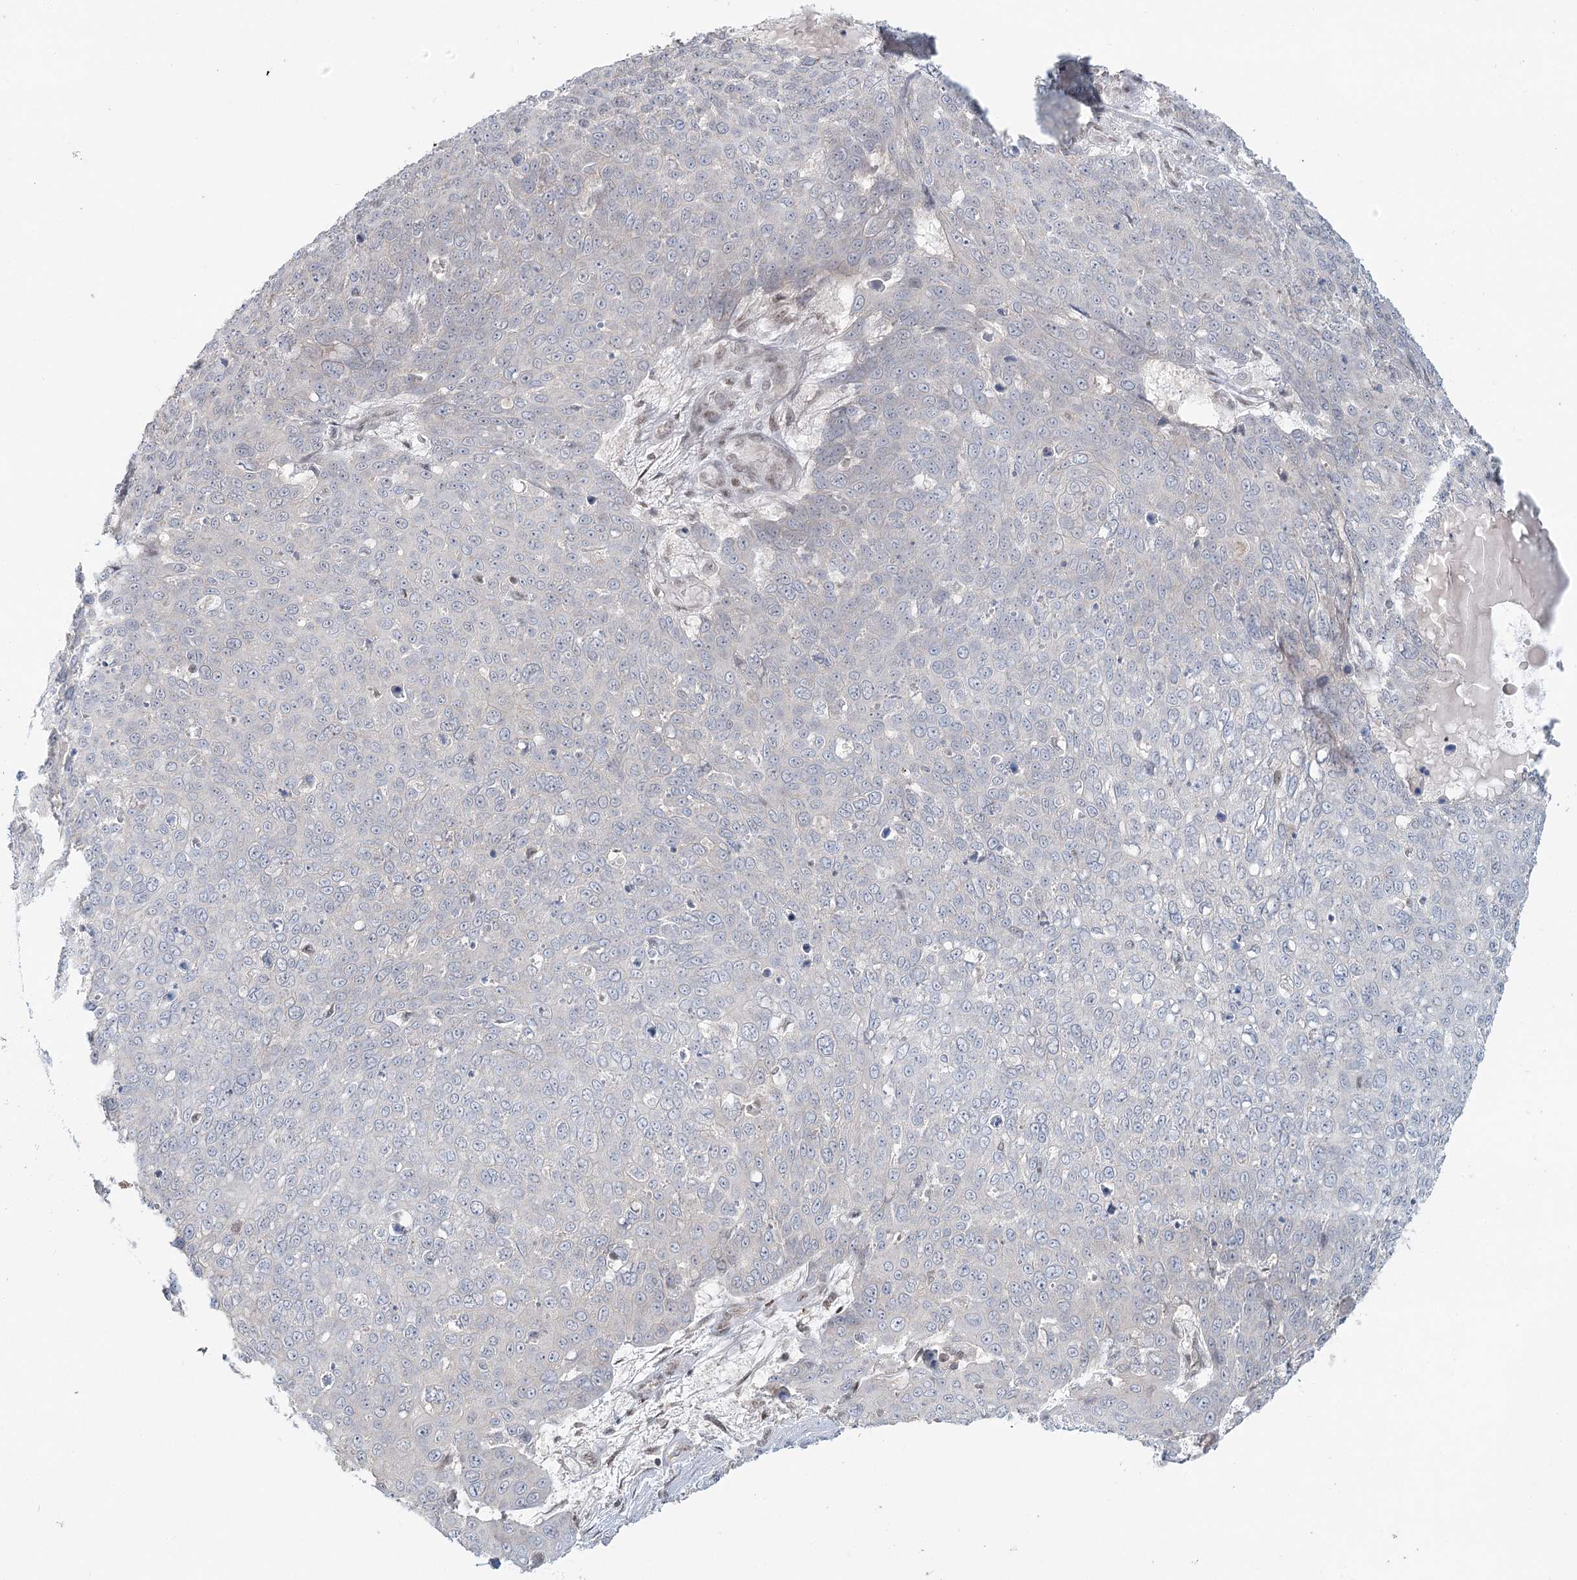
{"staining": {"intensity": "negative", "quantity": "none", "location": "none"}, "tissue": "skin cancer", "cell_type": "Tumor cells", "image_type": "cancer", "snomed": [{"axis": "morphology", "description": "Squamous cell carcinoma, NOS"}, {"axis": "topography", "description": "Skin"}], "caption": "High power microscopy photomicrograph of an immunohistochemistry (IHC) histopathology image of skin cancer, revealing no significant positivity in tumor cells. (DAB immunohistochemistry, high magnification).", "gene": "R3HCC1L", "patient": {"sex": "male", "age": 71}}